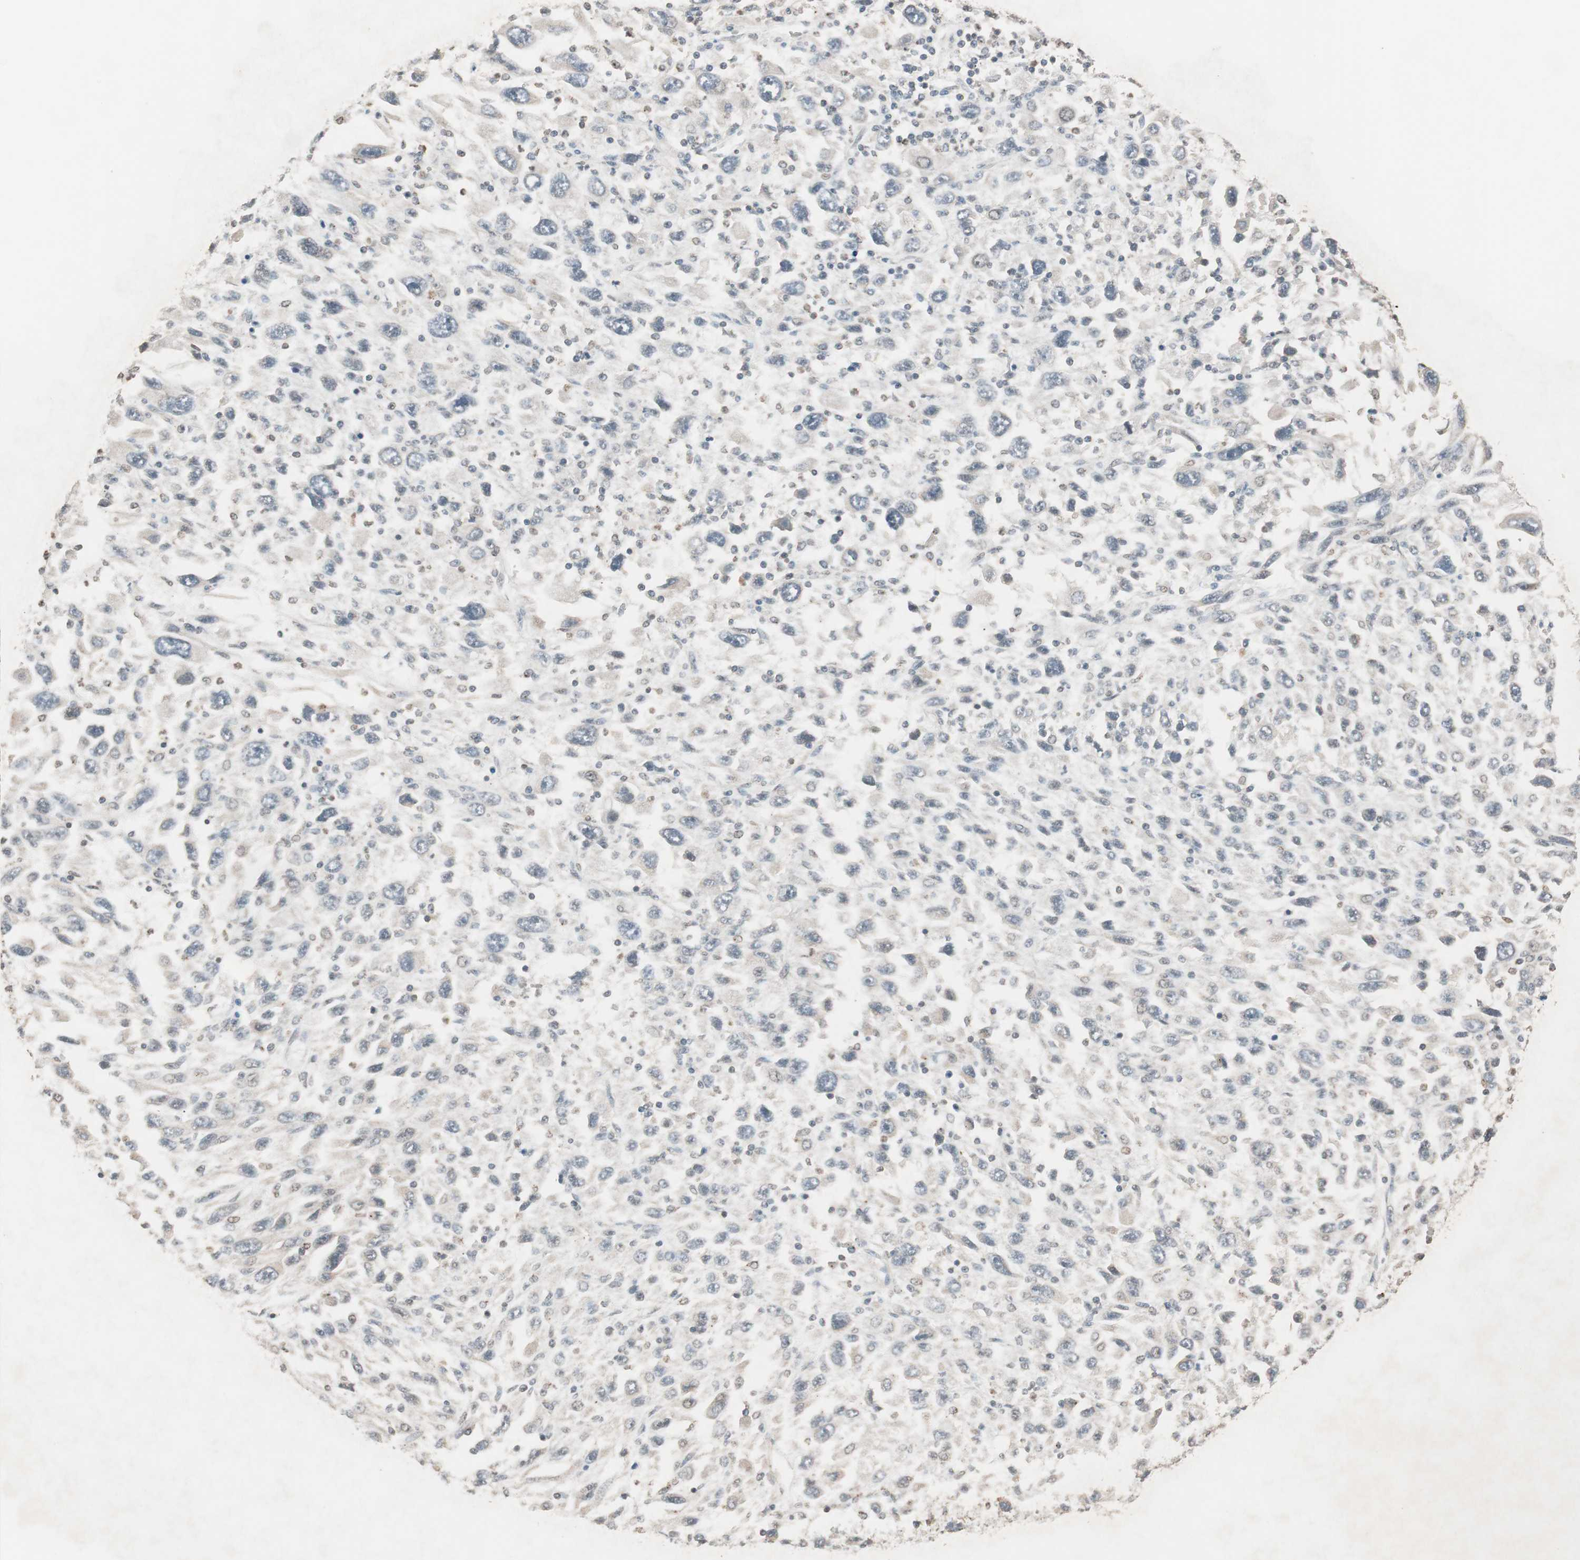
{"staining": {"intensity": "negative", "quantity": "none", "location": "none"}, "tissue": "melanoma", "cell_type": "Tumor cells", "image_type": "cancer", "snomed": [{"axis": "morphology", "description": "Malignant melanoma, Metastatic site"}, {"axis": "topography", "description": "Skin"}], "caption": "This is a micrograph of IHC staining of melanoma, which shows no expression in tumor cells.", "gene": "FBXO5", "patient": {"sex": "female", "age": 56}}